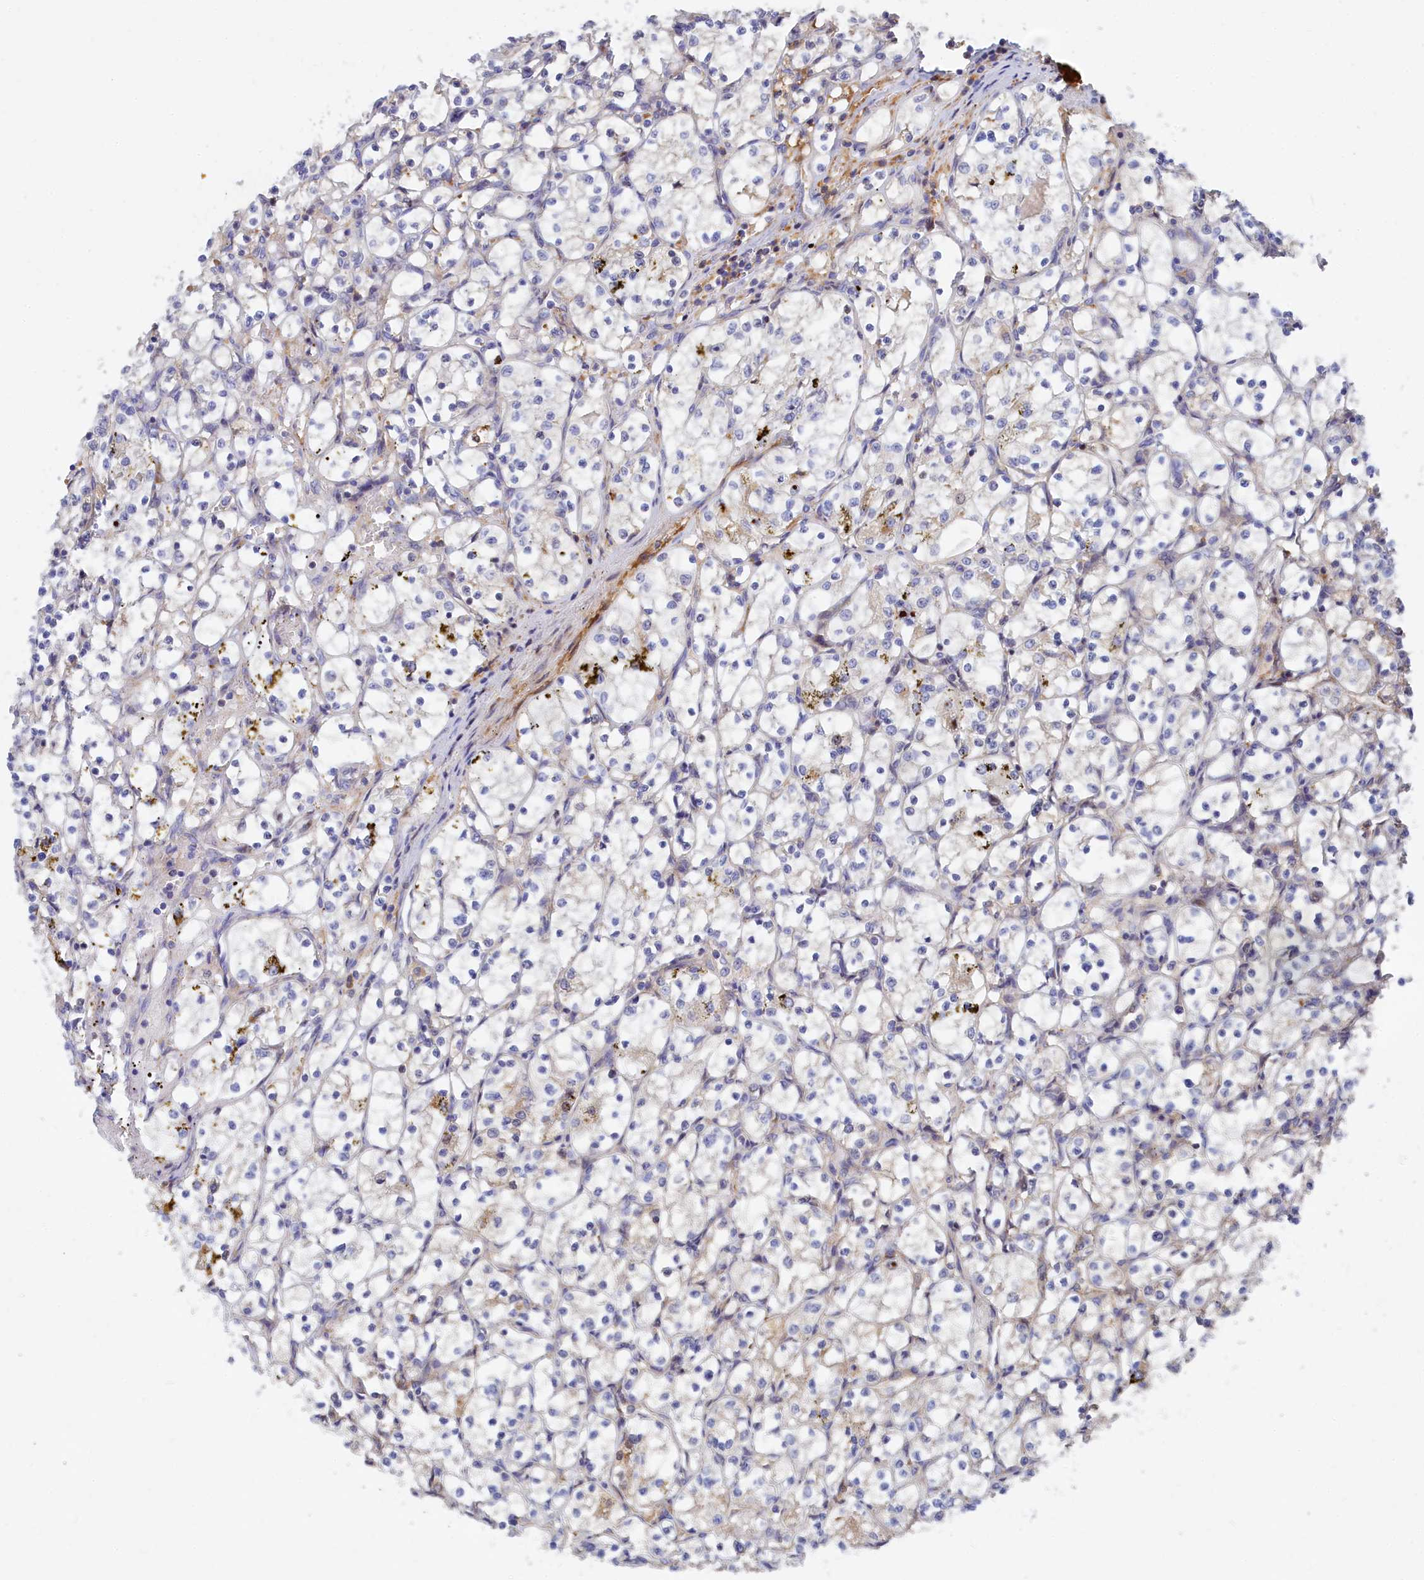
{"staining": {"intensity": "negative", "quantity": "none", "location": "none"}, "tissue": "renal cancer", "cell_type": "Tumor cells", "image_type": "cancer", "snomed": [{"axis": "morphology", "description": "Adenocarcinoma, NOS"}, {"axis": "topography", "description": "Kidney"}], "caption": "Renal adenocarcinoma was stained to show a protein in brown. There is no significant expression in tumor cells.", "gene": "SPATA5L1", "patient": {"sex": "female", "age": 69}}